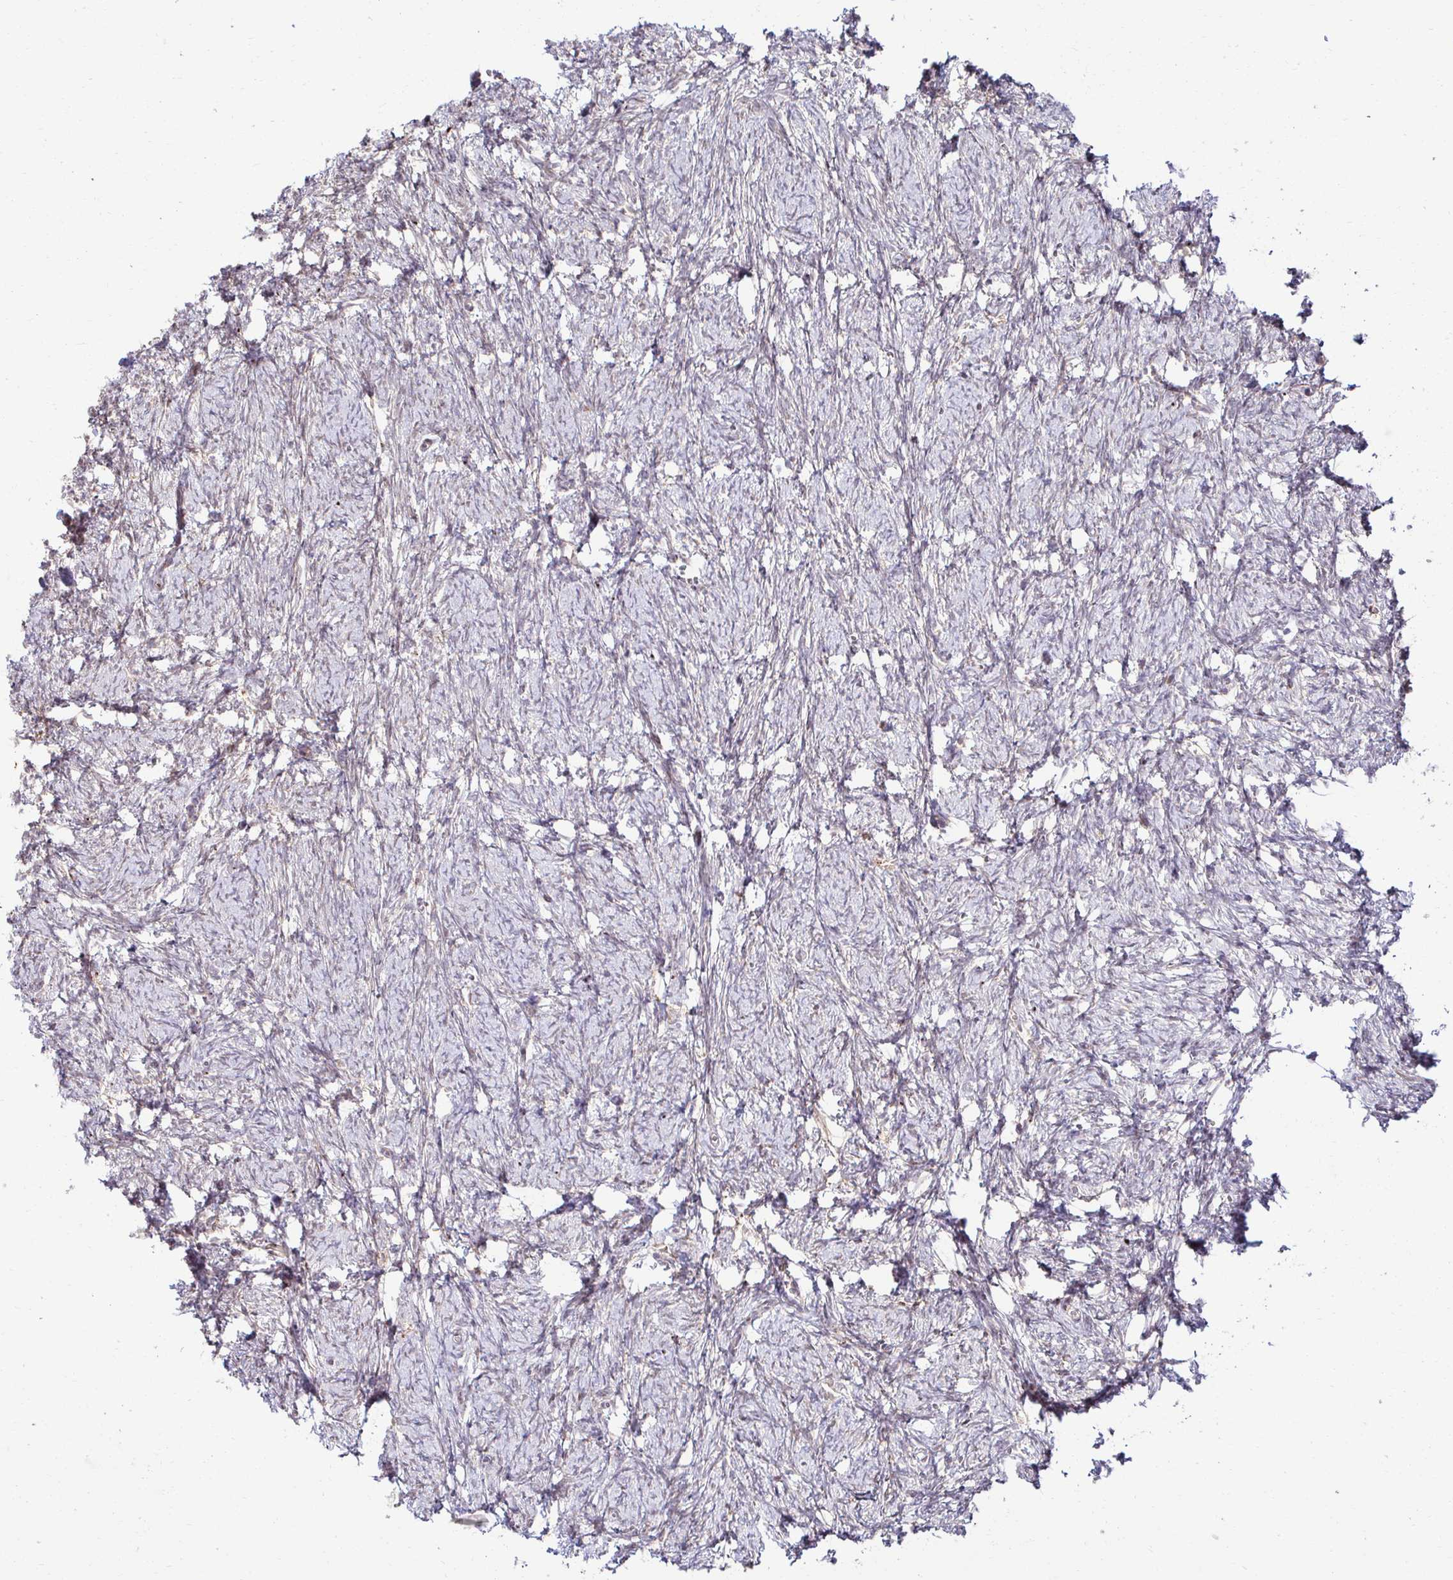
{"staining": {"intensity": "moderate", "quantity": ">75%", "location": "cytoplasmic/membranous"}, "tissue": "ovary", "cell_type": "Follicle cells", "image_type": "normal", "snomed": [{"axis": "morphology", "description": "Normal tissue, NOS"}, {"axis": "topography", "description": "Ovary"}], "caption": "Immunohistochemical staining of normal human ovary demonstrates >75% levels of moderate cytoplasmic/membranous protein staining in approximately >75% of follicle cells. Ihc stains the protein of interest in brown and the nuclei are stained blue.", "gene": "HPS1", "patient": {"sex": "female", "age": 41}}